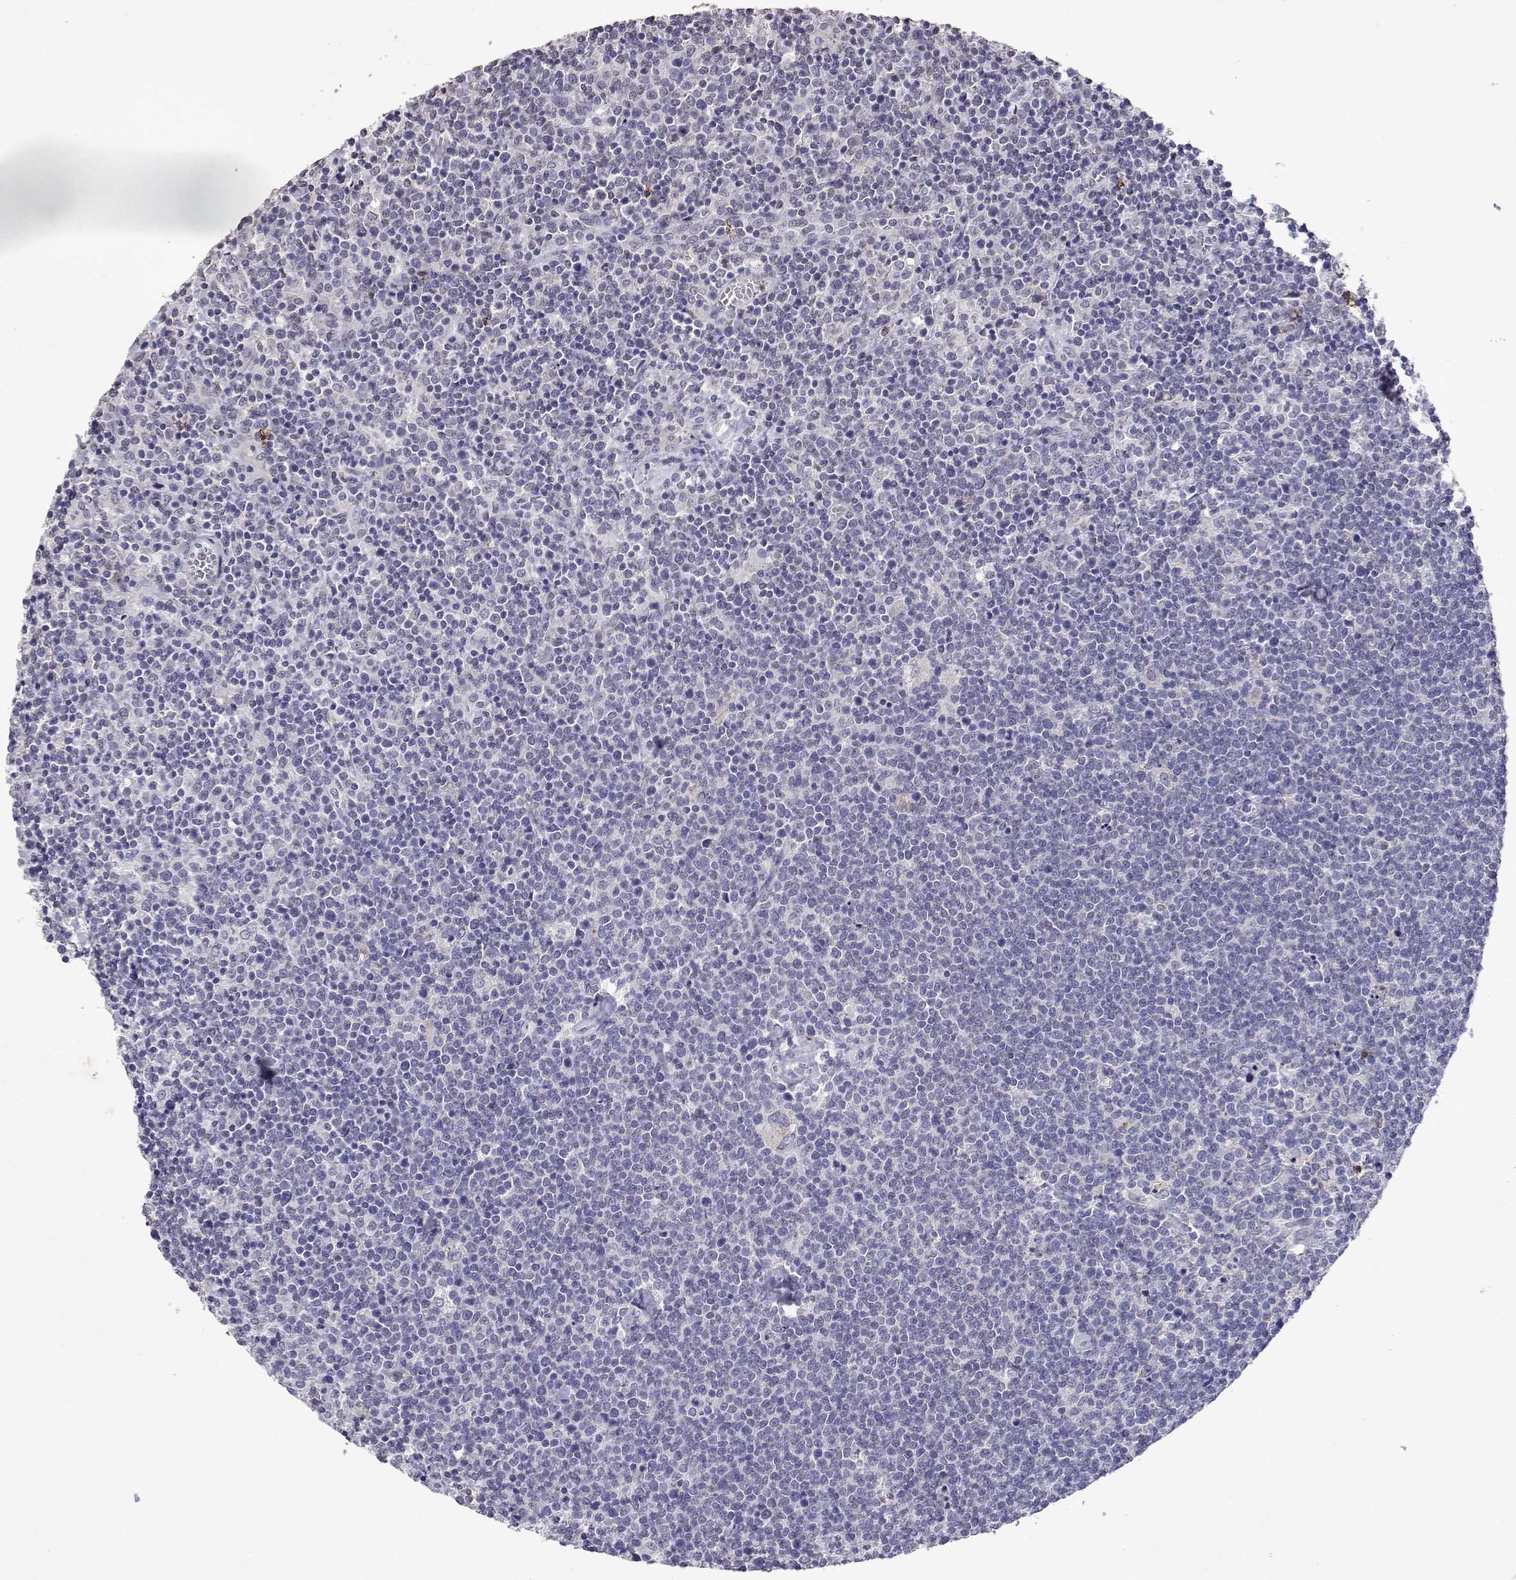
{"staining": {"intensity": "negative", "quantity": "none", "location": "none"}, "tissue": "lymphoma", "cell_type": "Tumor cells", "image_type": "cancer", "snomed": [{"axis": "morphology", "description": "Malignant lymphoma, non-Hodgkin's type, High grade"}, {"axis": "topography", "description": "Lymph node"}], "caption": "High-grade malignant lymphoma, non-Hodgkin's type was stained to show a protein in brown. There is no significant expression in tumor cells.", "gene": "DUSP28", "patient": {"sex": "male", "age": 61}}